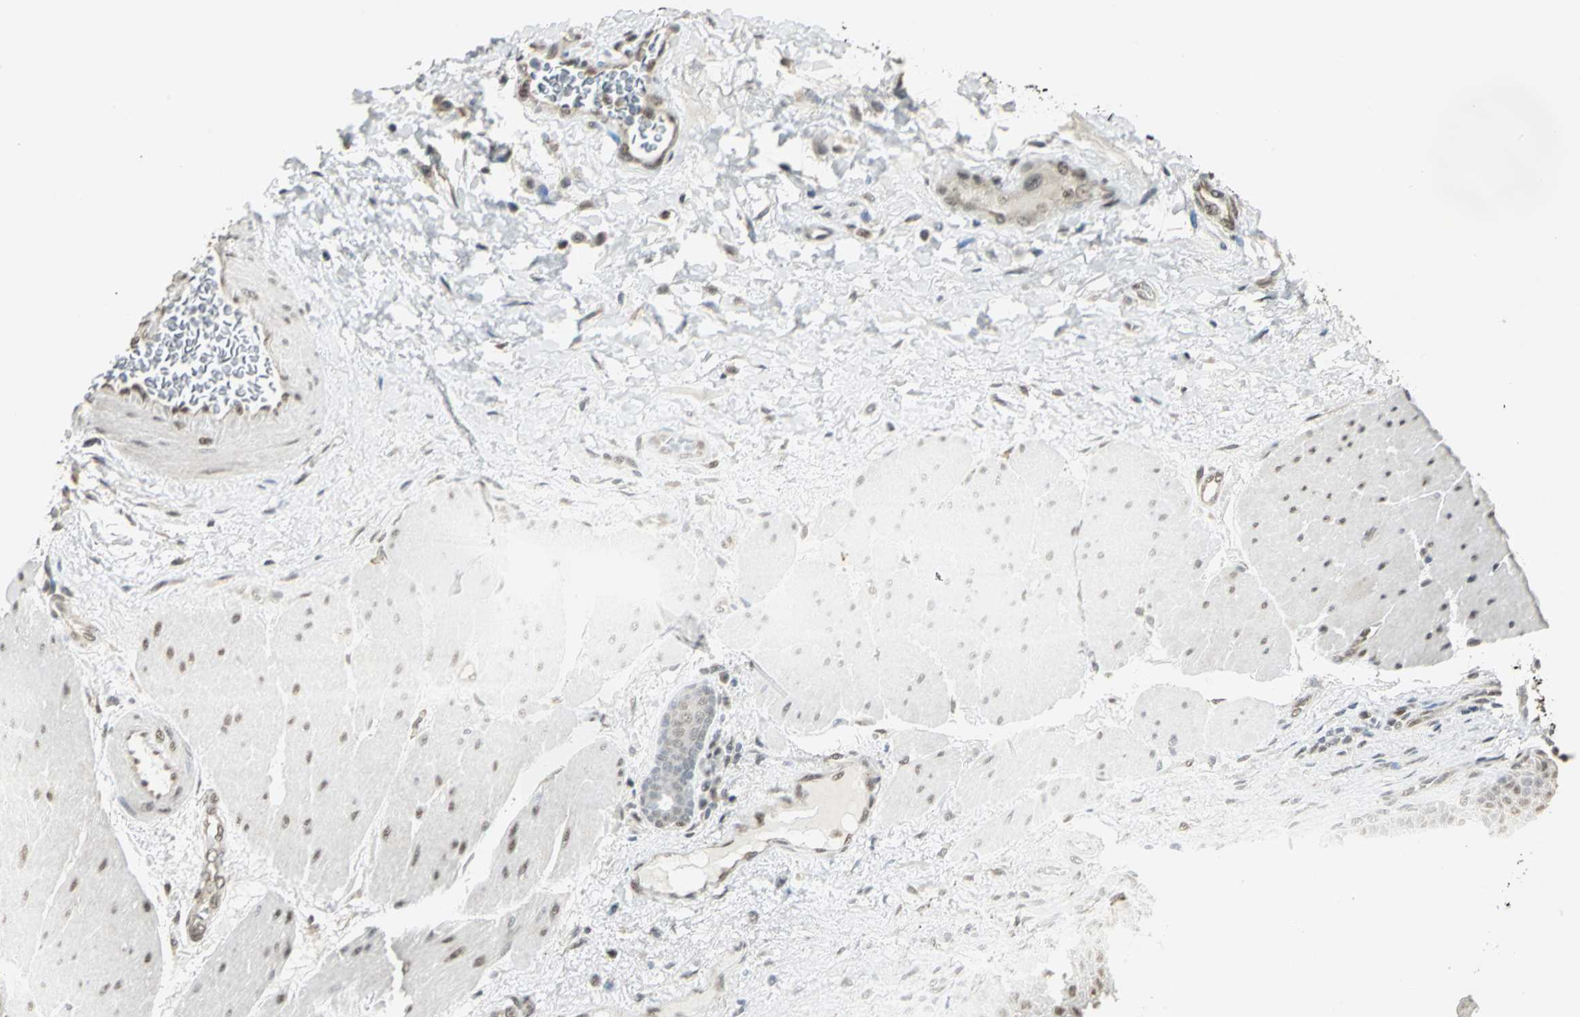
{"staining": {"intensity": "weak", "quantity": "25%-75%", "location": "cytoplasmic/membranous,nuclear"}, "tissue": "esophagus", "cell_type": "Squamous epithelial cells", "image_type": "normal", "snomed": [{"axis": "morphology", "description": "Normal tissue, NOS"}, {"axis": "topography", "description": "Esophagus"}], "caption": "Esophagus stained with a brown dye demonstrates weak cytoplasmic/membranous,nuclear positive staining in approximately 25%-75% of squamous epithelial cells.", "gene": "DDX5", "patient": {"sex": "female", "age": 72}}